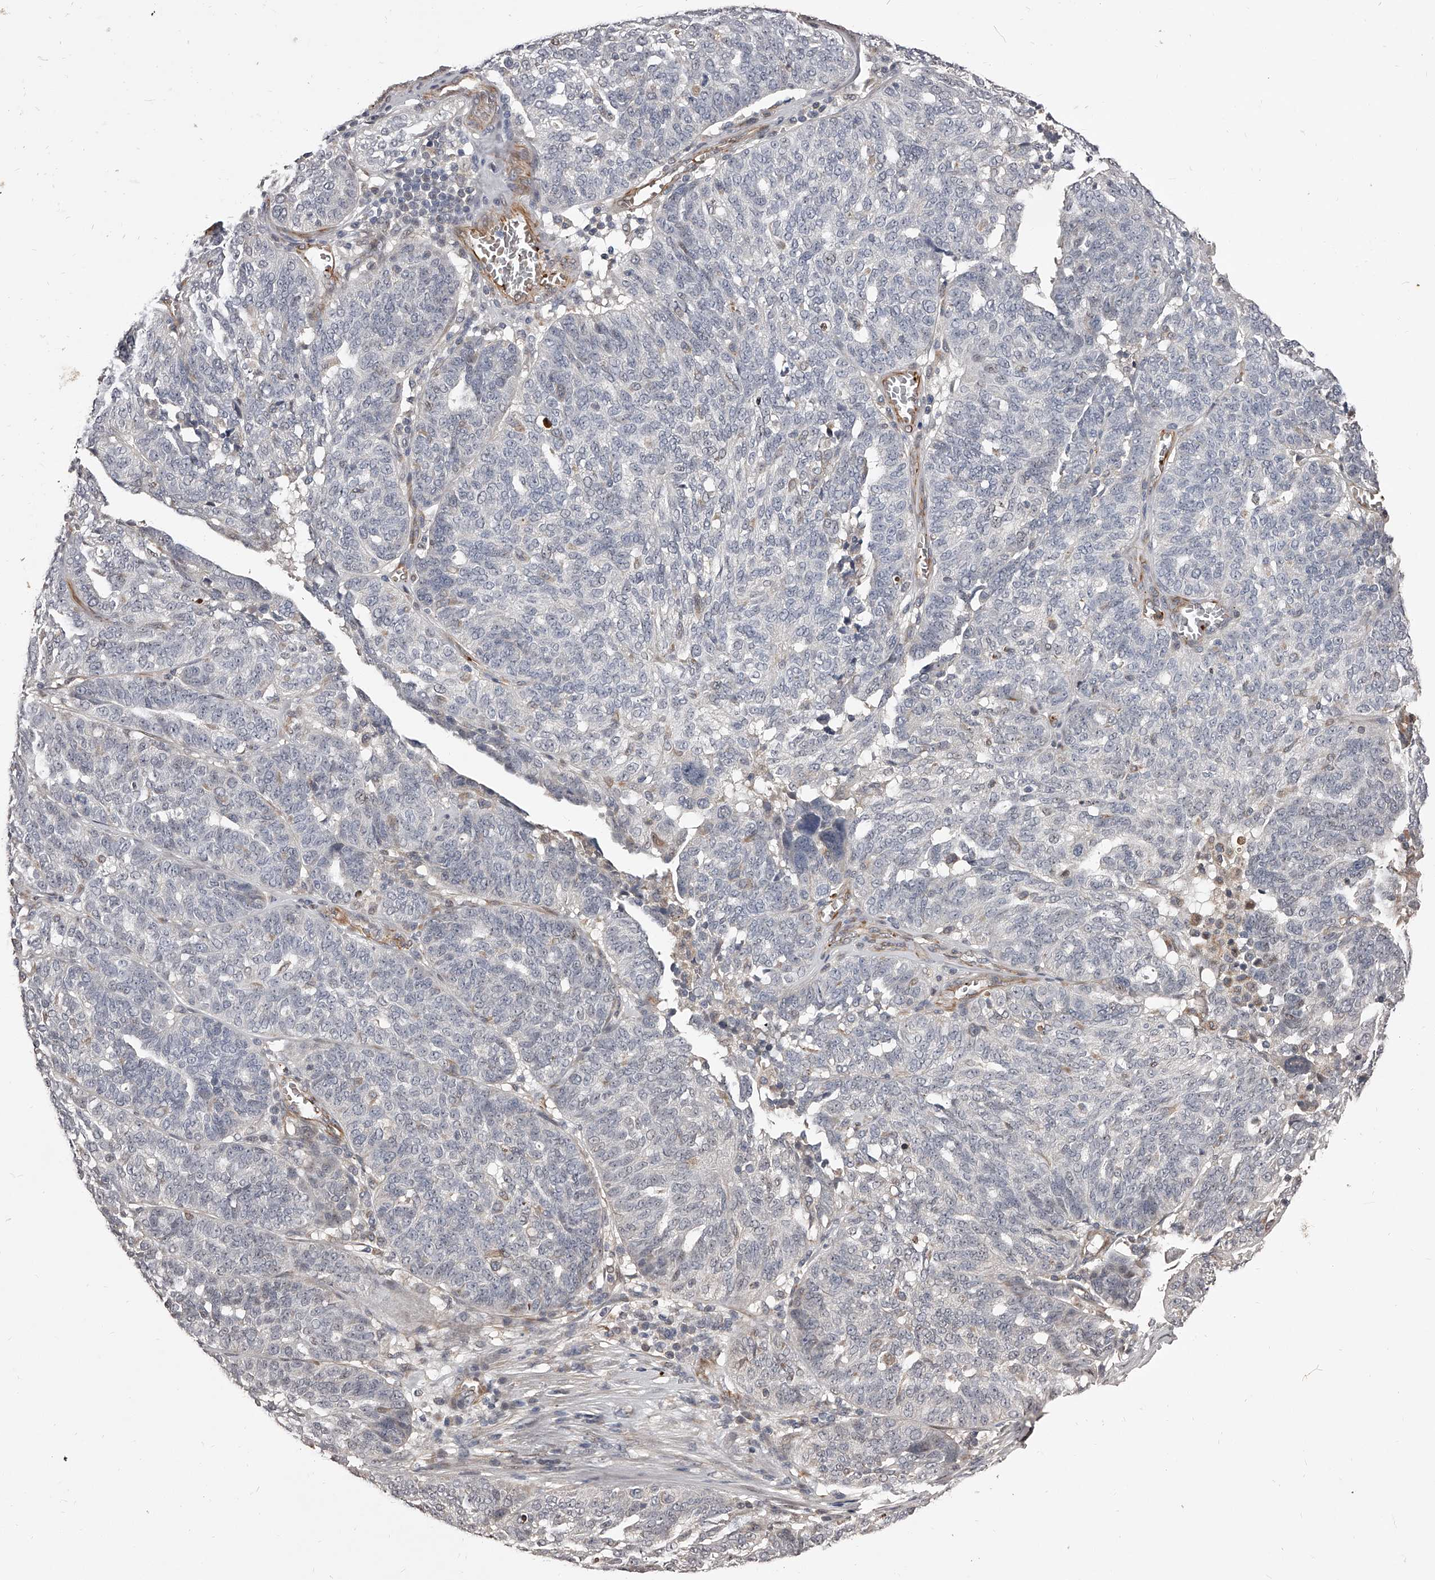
{"staining": {"intensity": "negative", "quantity": "none", "location": "none"}, "tissue": "ovarian cancer", "cell_type": "Tumor cells", "image_type": "cancer", "snomed": [{"axis": "morphology", "description": "Cystadenocarcinoma, serous, NOS"}, {"axis": "topography", "description": "Ovary"}], "caption": "Ovarian cancer stained for a protein using immunohistochemistry (IHC) shows no staining tumor cells.", "gene": "URGCP", "patient": {"sex": "female", "age": 59}}